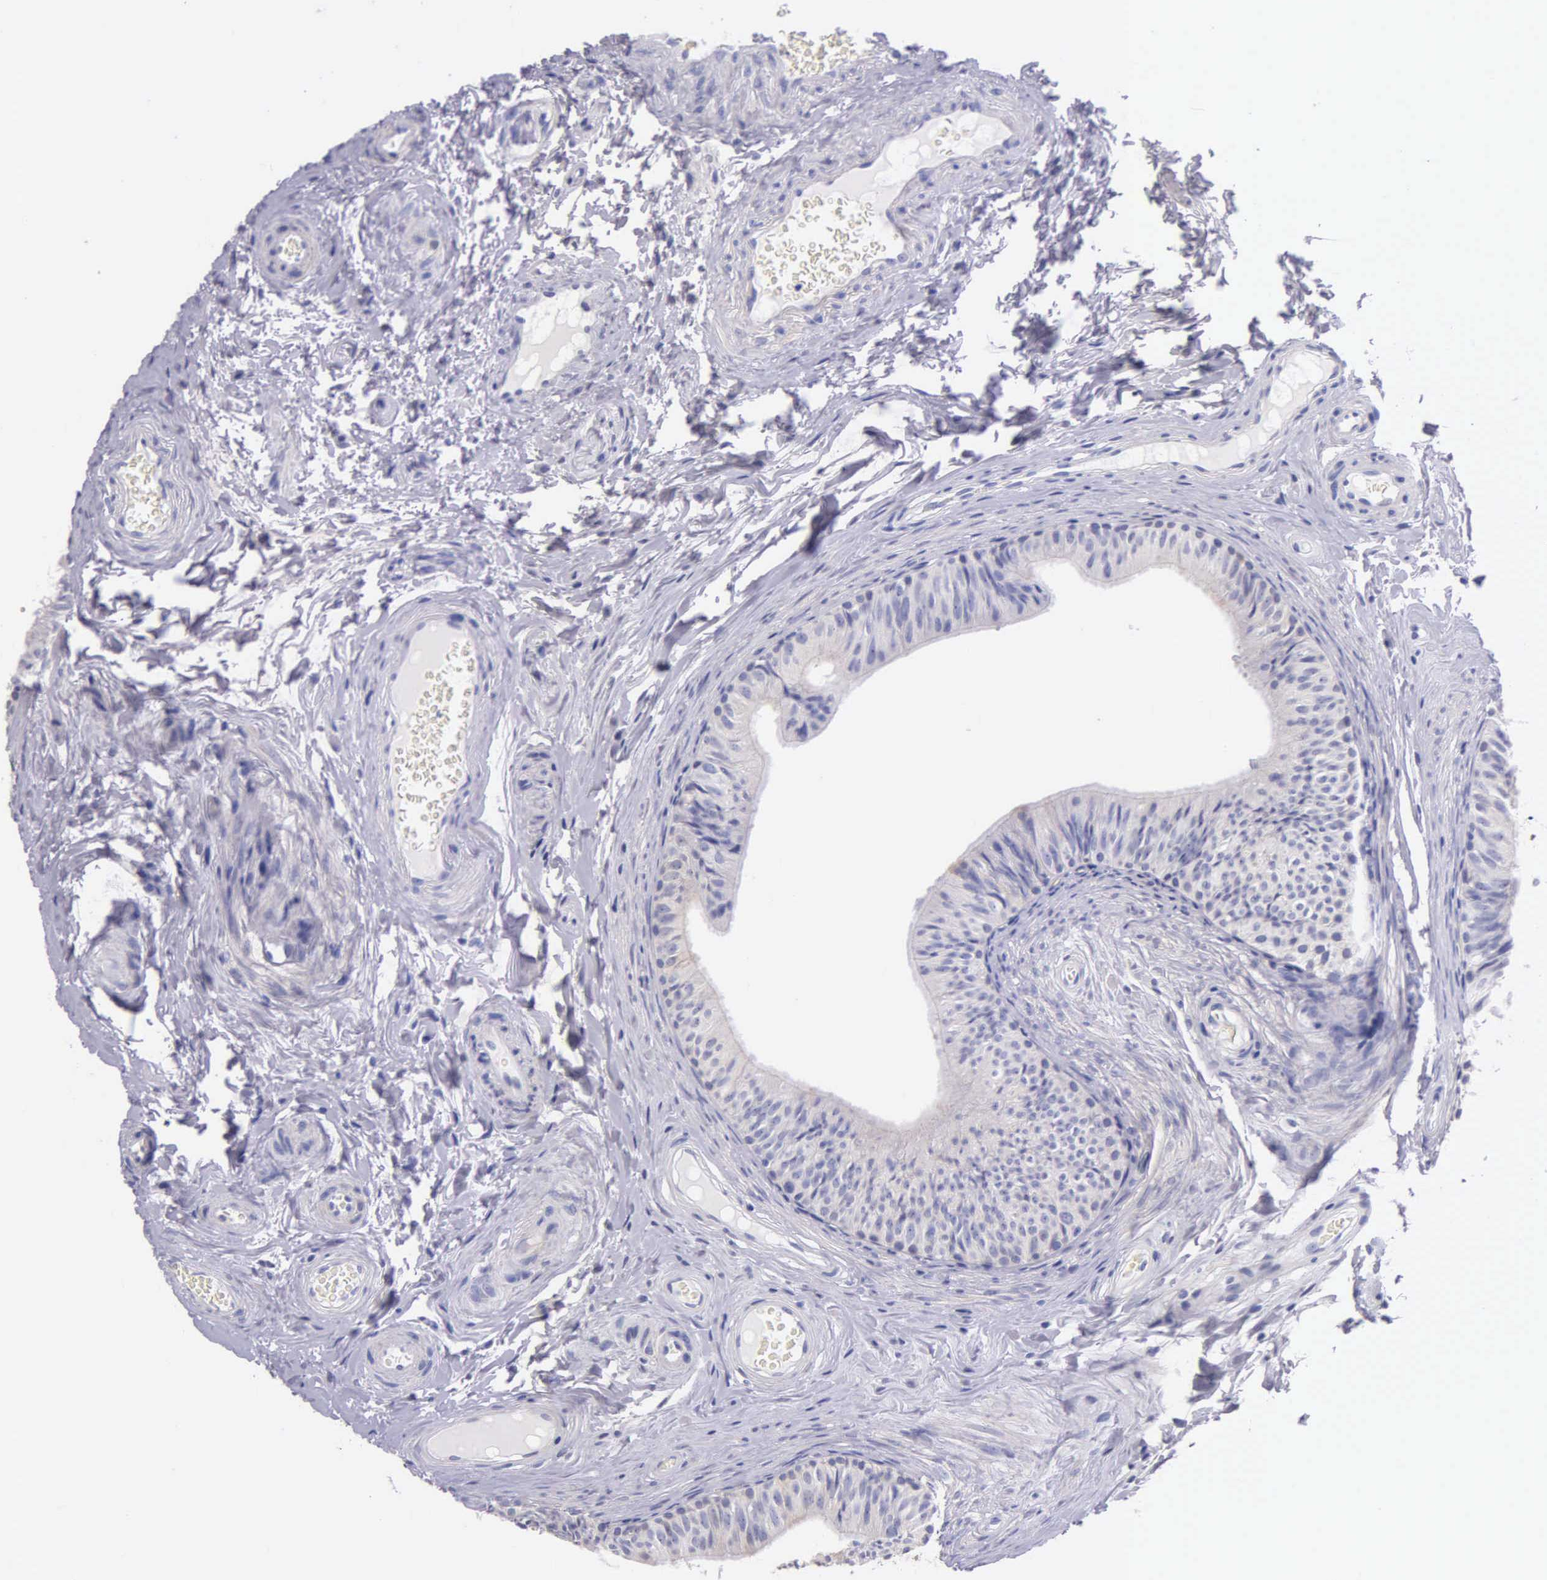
{"staining": {"intensity": "negative", "quantity": "none", "location": "none"}, "tissue": "epididymis", "cell_type": "Glandular cells", "image_type": "normal", "snomed": [{"axis": "morphology", "description": "Normal tissue, NOS"}, {"axis": "topography", "description": "Epididymis"}], "caption": "High magnification brightfield microscopy of benign epididymis stained with DAB (3,3'-diaminobenzidine) (brown) and counterstained with hematoxylin (blue): glandular cells show no significant positivity. (DAB (3,3'-diaminobenzidine) immunohistochemistry (IHC) with hematoxylin counter stain).", "gene": "GSTT2B", "patient": {"sex": "male", "age": 23}}